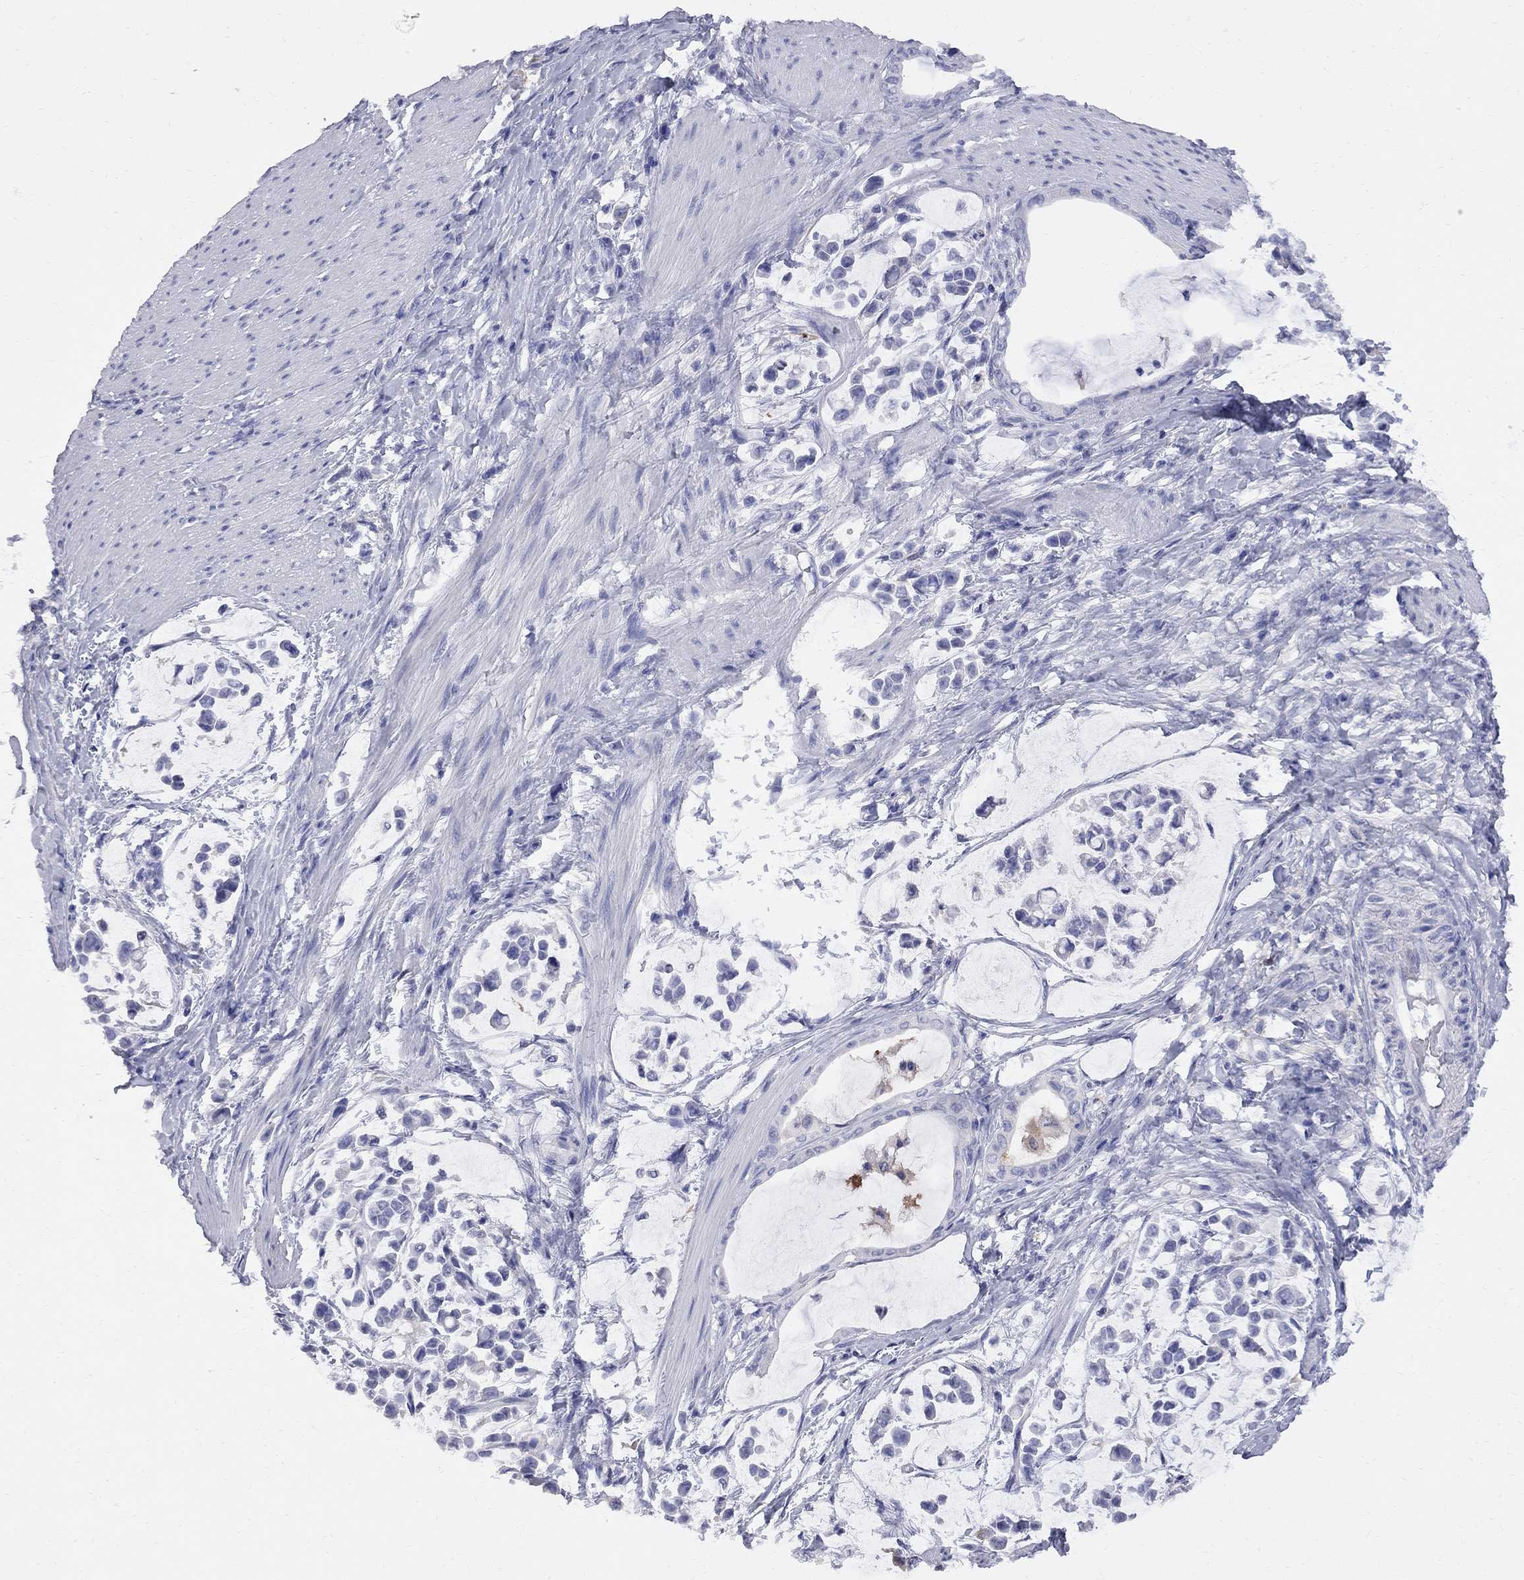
{"staining": {"intensity": "negative", "quantity": "none", "location": "none"}, "tissue": "stomach cancer", "cell_type": "Tumor cells", "image_type": "cancer", "snomed": [{"axis": "morphology", "description": "Adenocarcinoma, NOS"}, {"axis": "topography", "description": "Stomach"}], "caption": "The photomicrograph displays no staining of tumor cells in stomach cancer.", "gene": "MTHFR", "patient": {"sex": "male", "age": 82}}